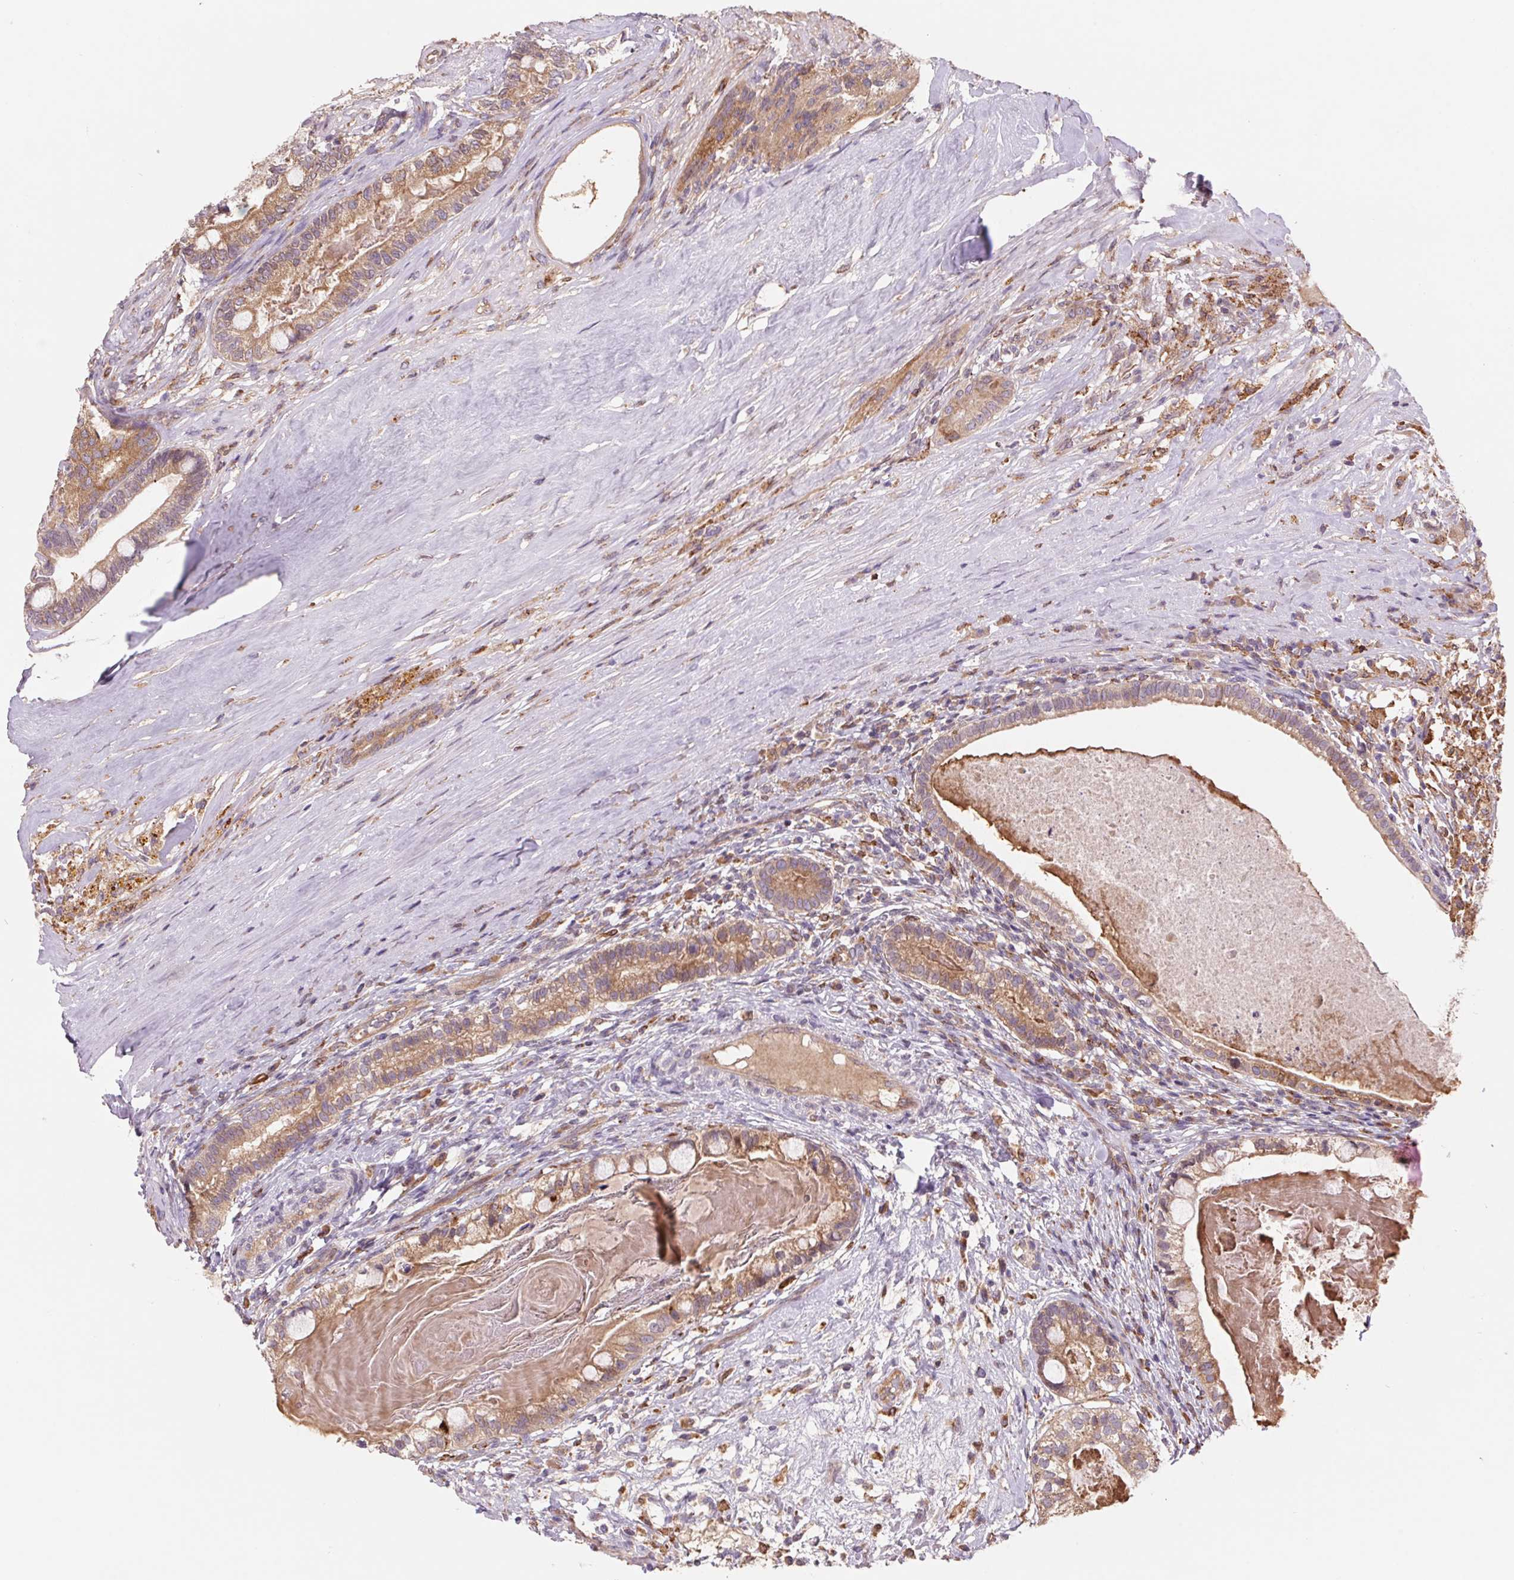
{"staining": {"intensity": "moderate", "quantity": ">75%", "location": "cytoplasmic/membranous"}, "tissue": "testis cancer", "cell_type": "Tumor cells", "image_type": "cancer", "snomed": [{"axis": "morphology", "description": "Seminoma, NOS"}, {"axis": "morphology", "description": "Carcinoma, Embryonal, NOS"}, {"axis": "topography", "description": "Testis"}], "caption": "Tumor cells display medium levels of moderate cytoplasmic/membranous expression in approximately >75% of cells in human testis cancer (seminoma).", "gene": "KLHL20", "patient": {"sex": "male", "age": 41}}